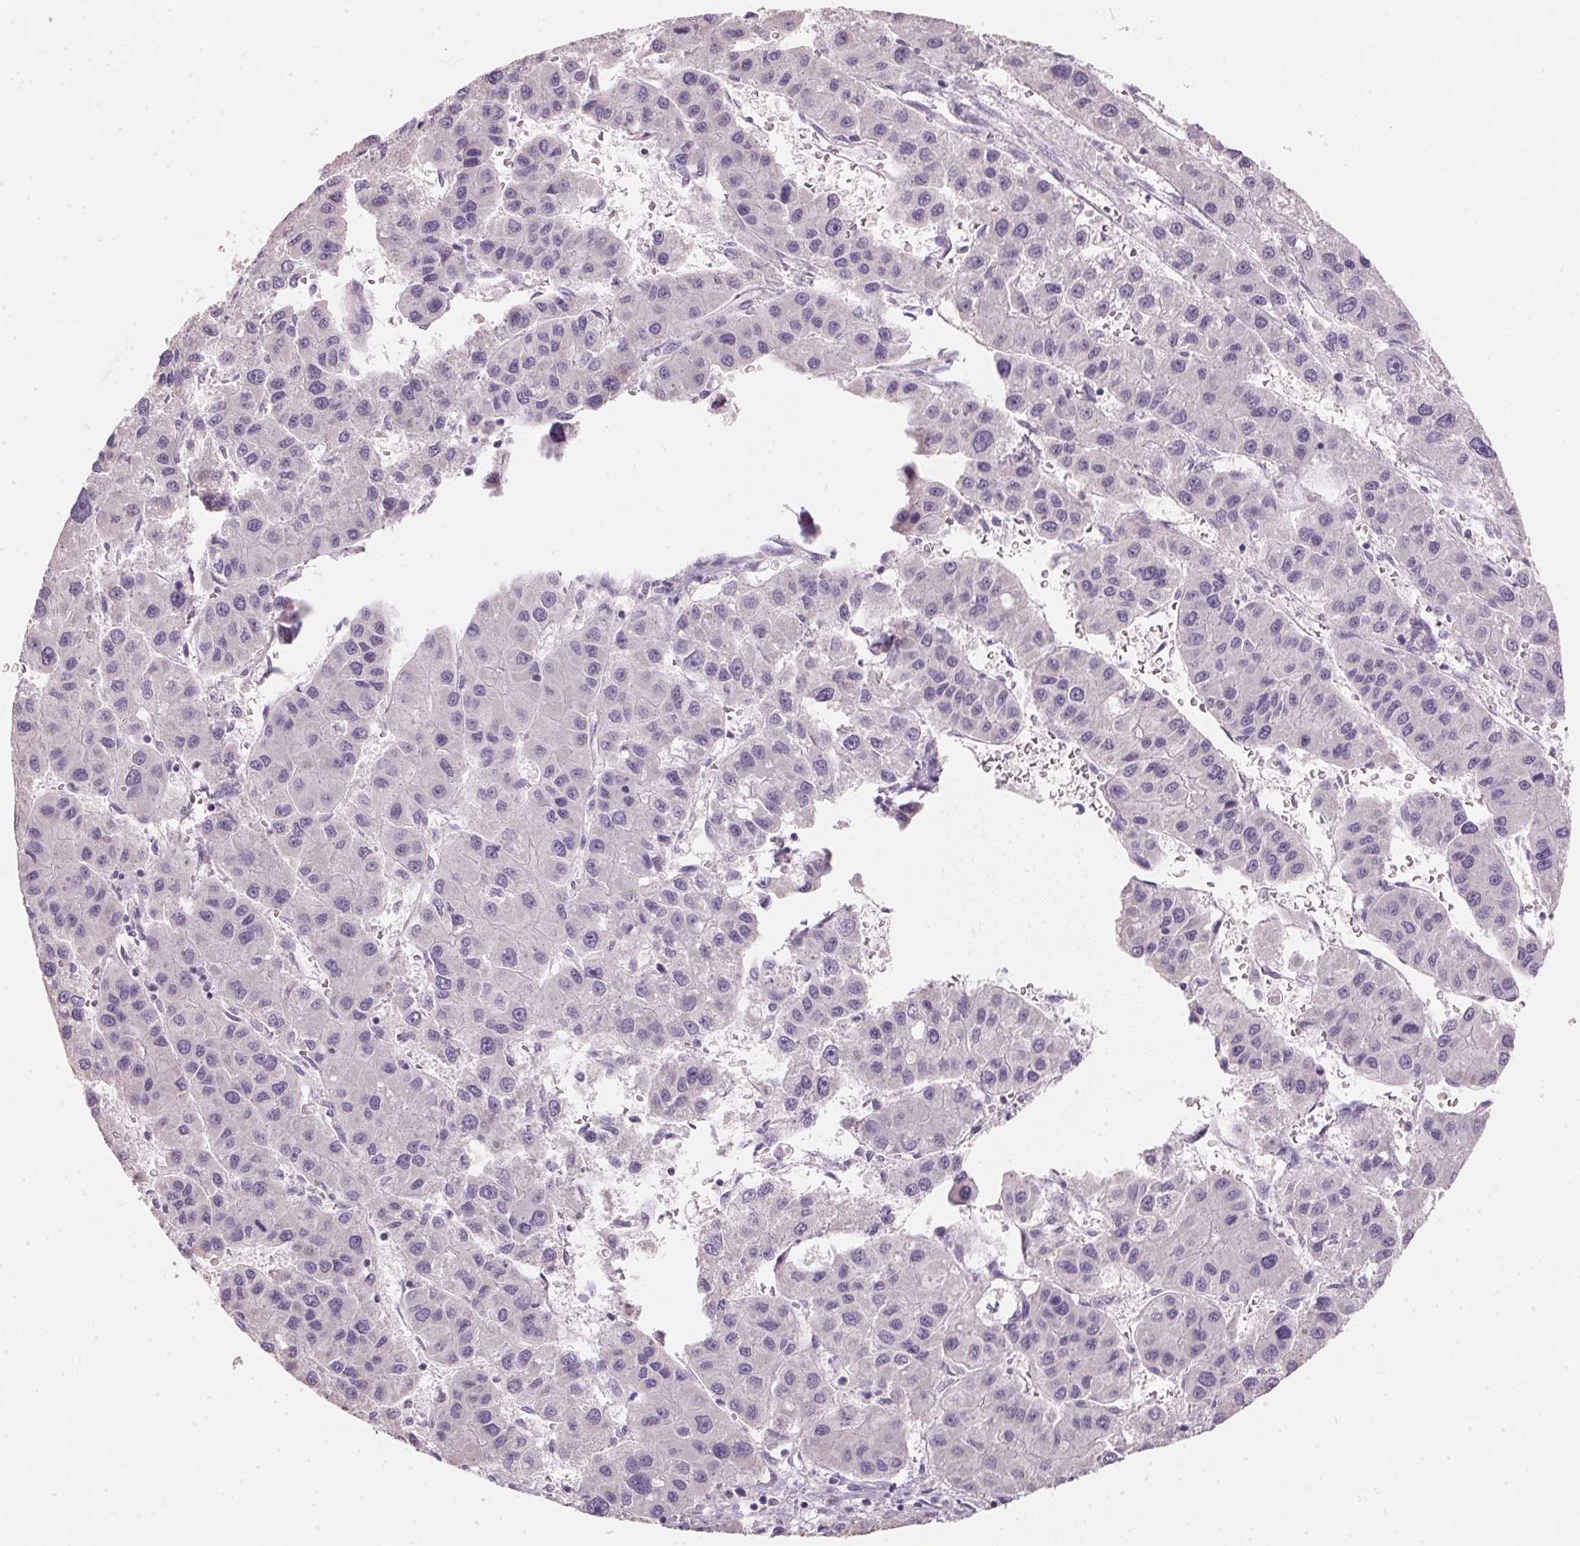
{"staining": {"intensity": "negative", "quantity": "none", "location": "none"}, "tissue": "liver cancer", "cell_type": "Tumor cells", "image_type": "cancer", "snomed": [{"axis": "morphology", "description": "Carcinoma, Hepatocellular, NOS"}, {"axis": "topography", "description": "Liver"}], "caption": "Tumor cells are negative for protein expression in human liver hepatocellular carcinoma.", "gene": "HSD17B1", "patient": {"sex": "male", "age": 73}}